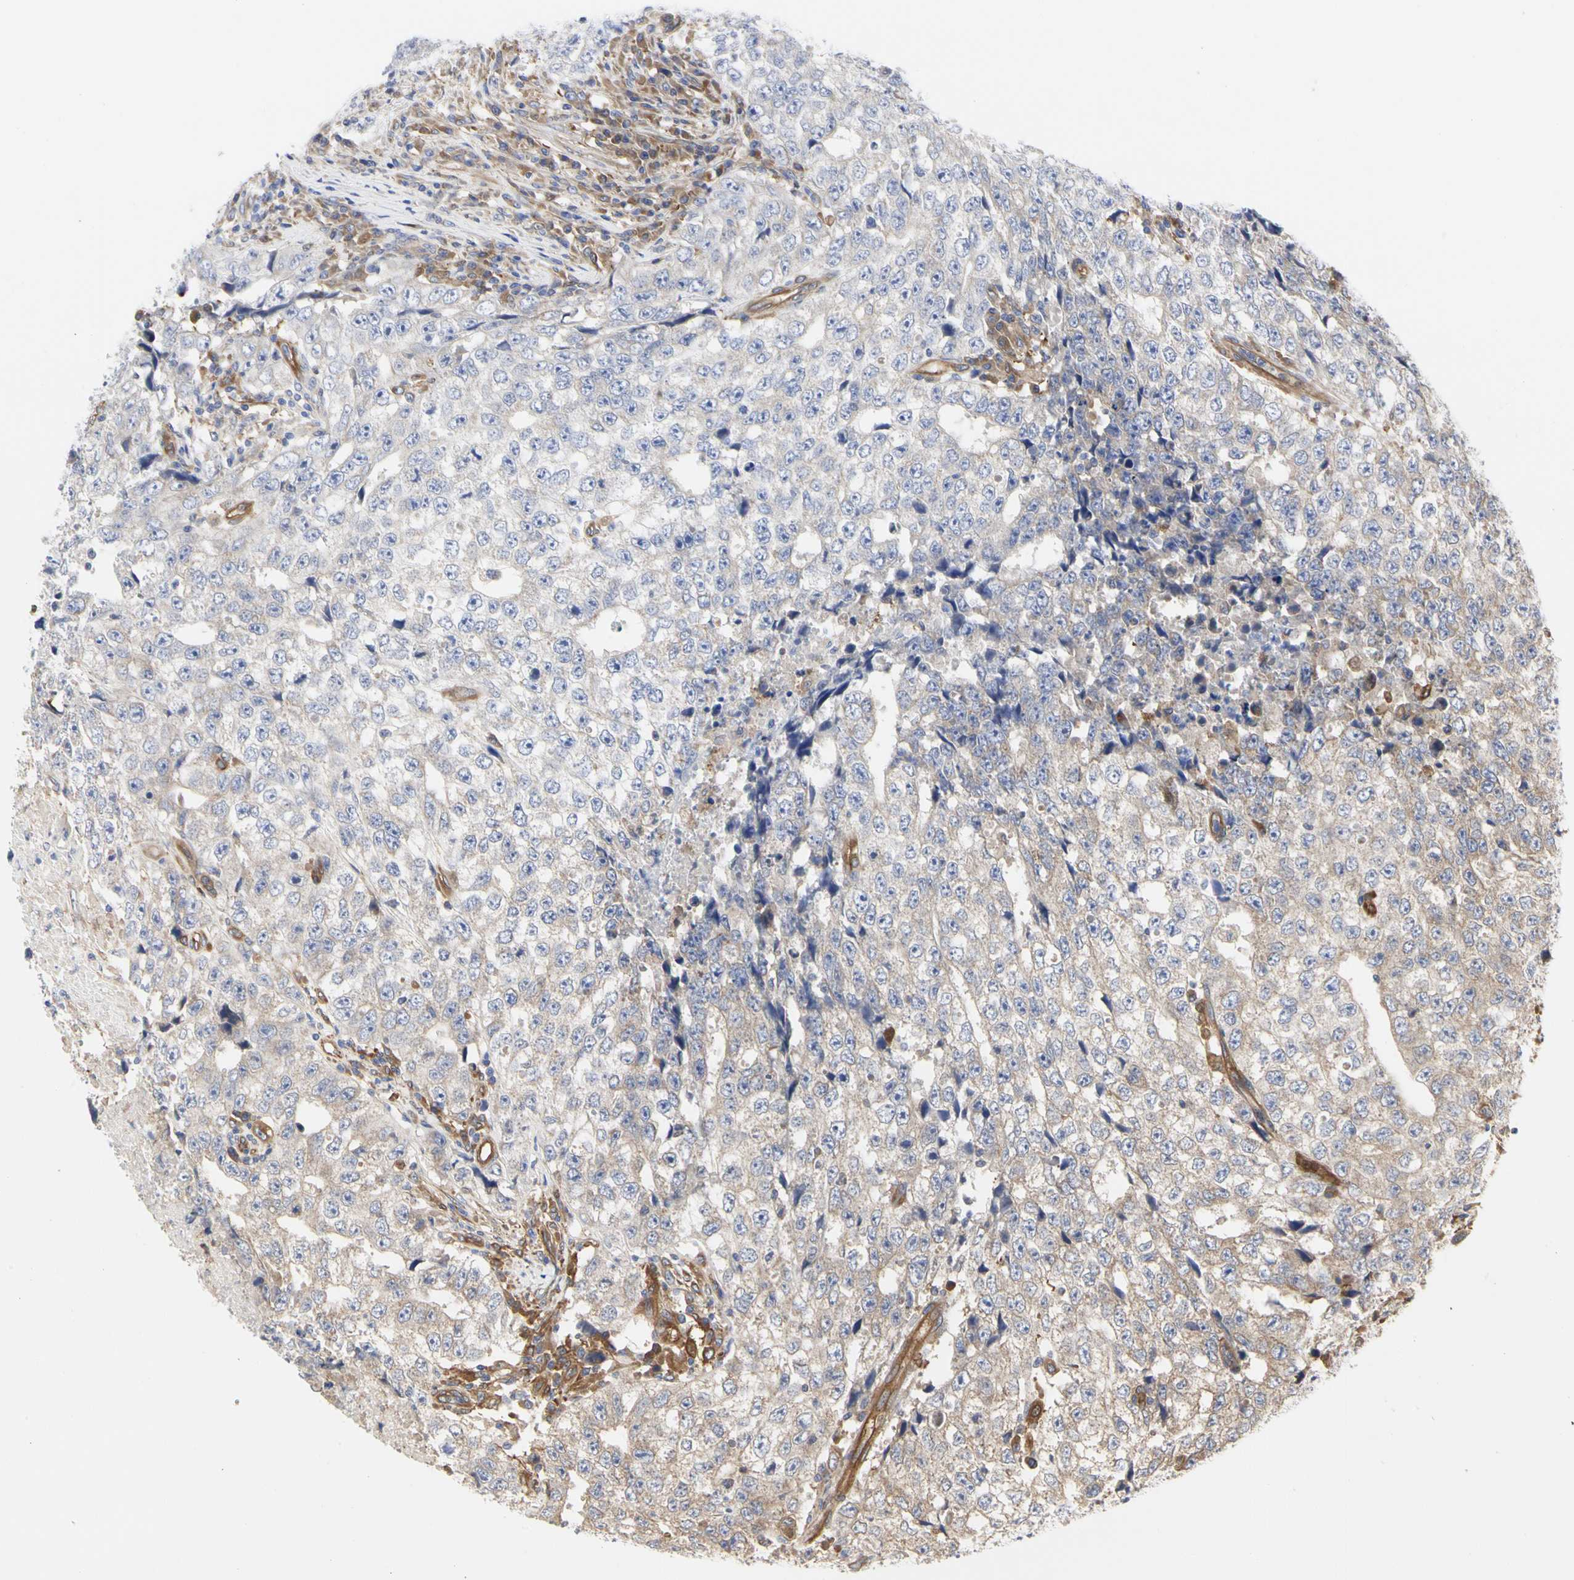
{"staining": {"intensity": "moderate", "quantity": ">75%", "location": "cytoplasmic/membranous"}, "tissue": "testis cancer", "cell_type": "Tumor cells", "image_type": "cancer", "snomed": [{"axis": "morphology", "description": "Necrosis, NOS"}, {"axis": "morphology", "description": "Carcinoma, Embryonal, NOS"}, {"axis": "topography", "description": "Testis"}], "caption": "Embryonal carcinoma (testis) stained with a protein marker demonstrates moderate staining in tumor cells.", "gene": "C3orf52", "patient": {"sex": "male", "age": 19}}